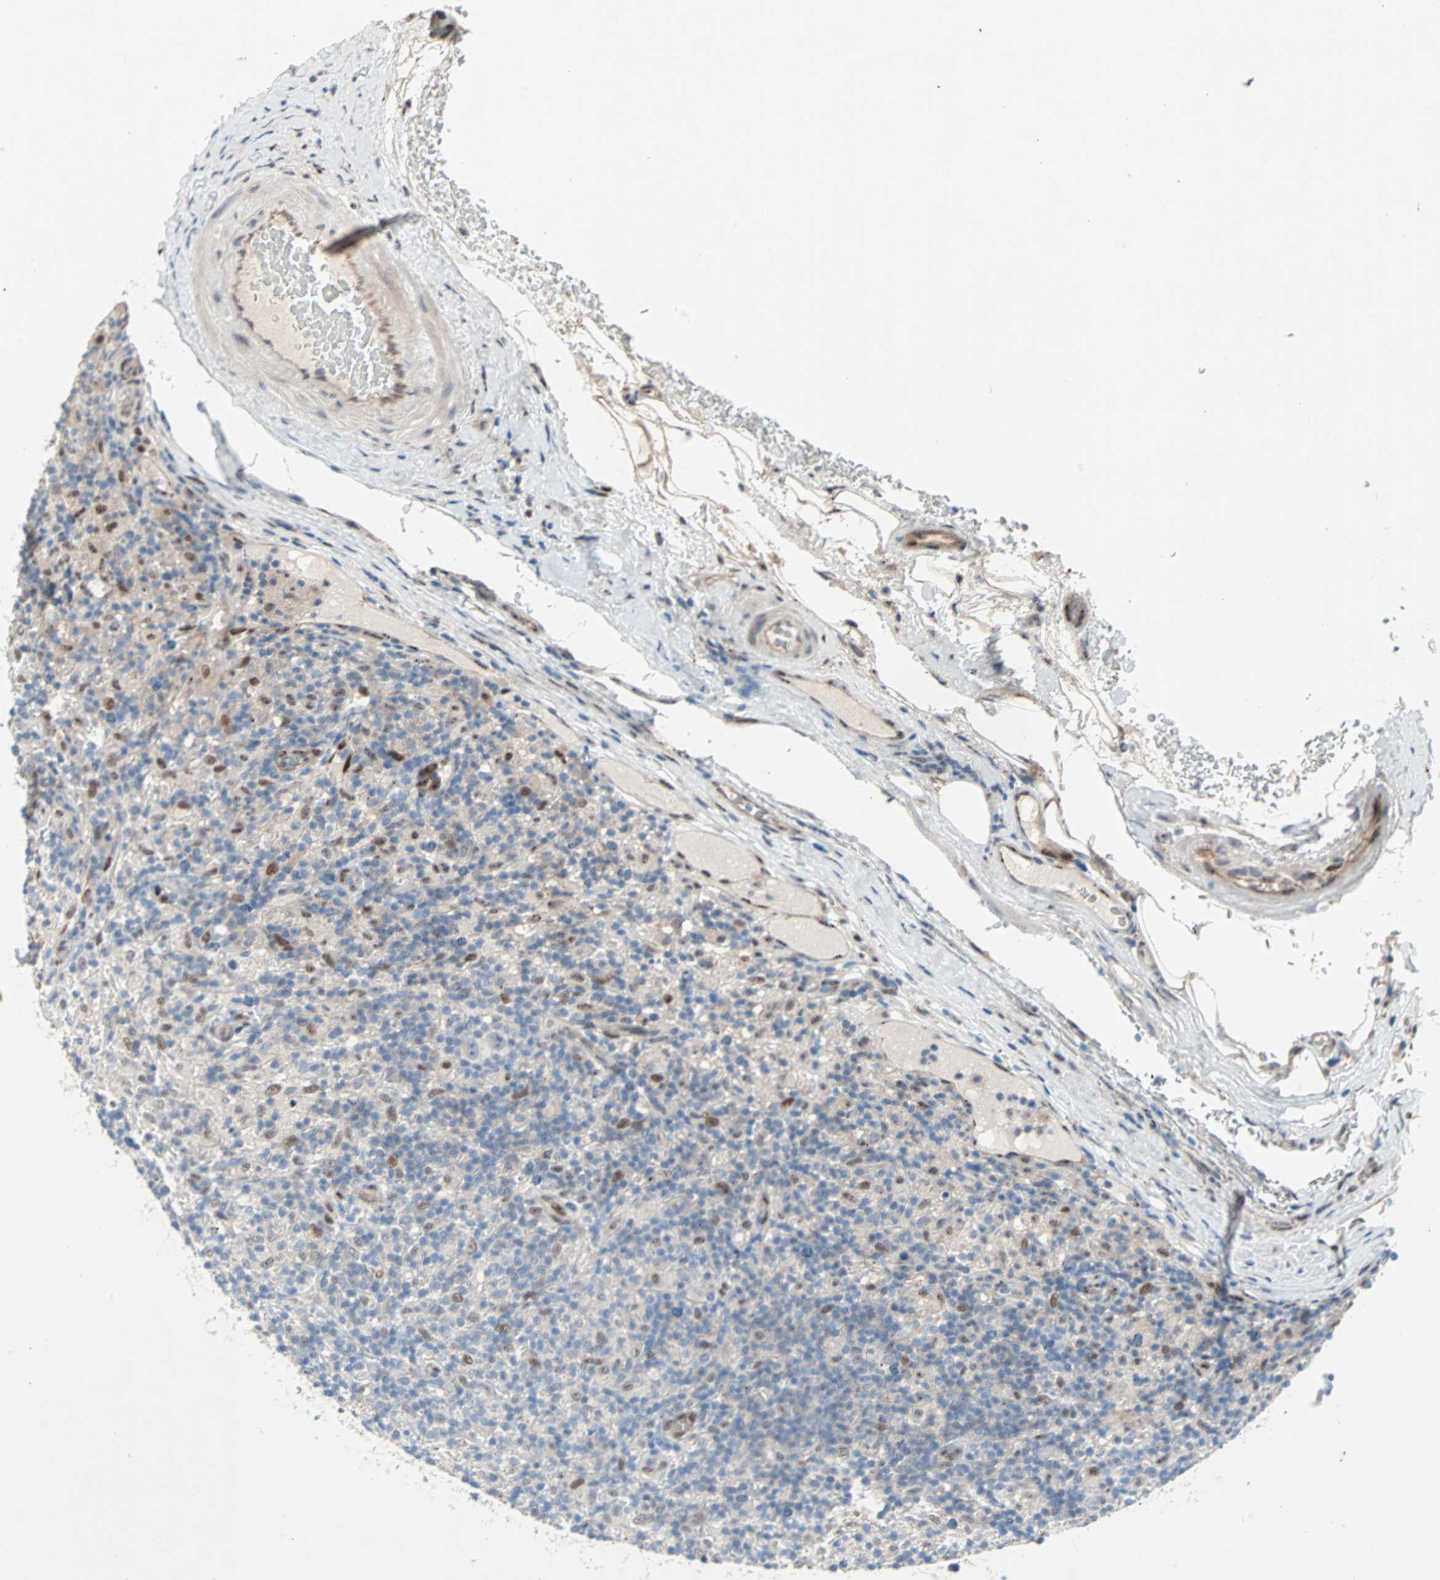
{"staining": {"intensity": "negative", "quantity": "none", "location": "none"}, "tissue": "lymphoma", "cell_type": "Tumor cells", "image_type": "cancer", "snomed": [{"axis": "morphology", "description": "Hodgkin's disease, NOS"}, {"axis": "topography", "description": "Lymph node"}], "caption": "Lymphoma was stained to show a protein in brown. There is no significant staining in tumor cells. (DAB (3,3'-diaminobenzidine) immunohistochemistry (IHC), high magnification).", "gene": "CAND2", "patient": {"sex": "male", "age": 70}}